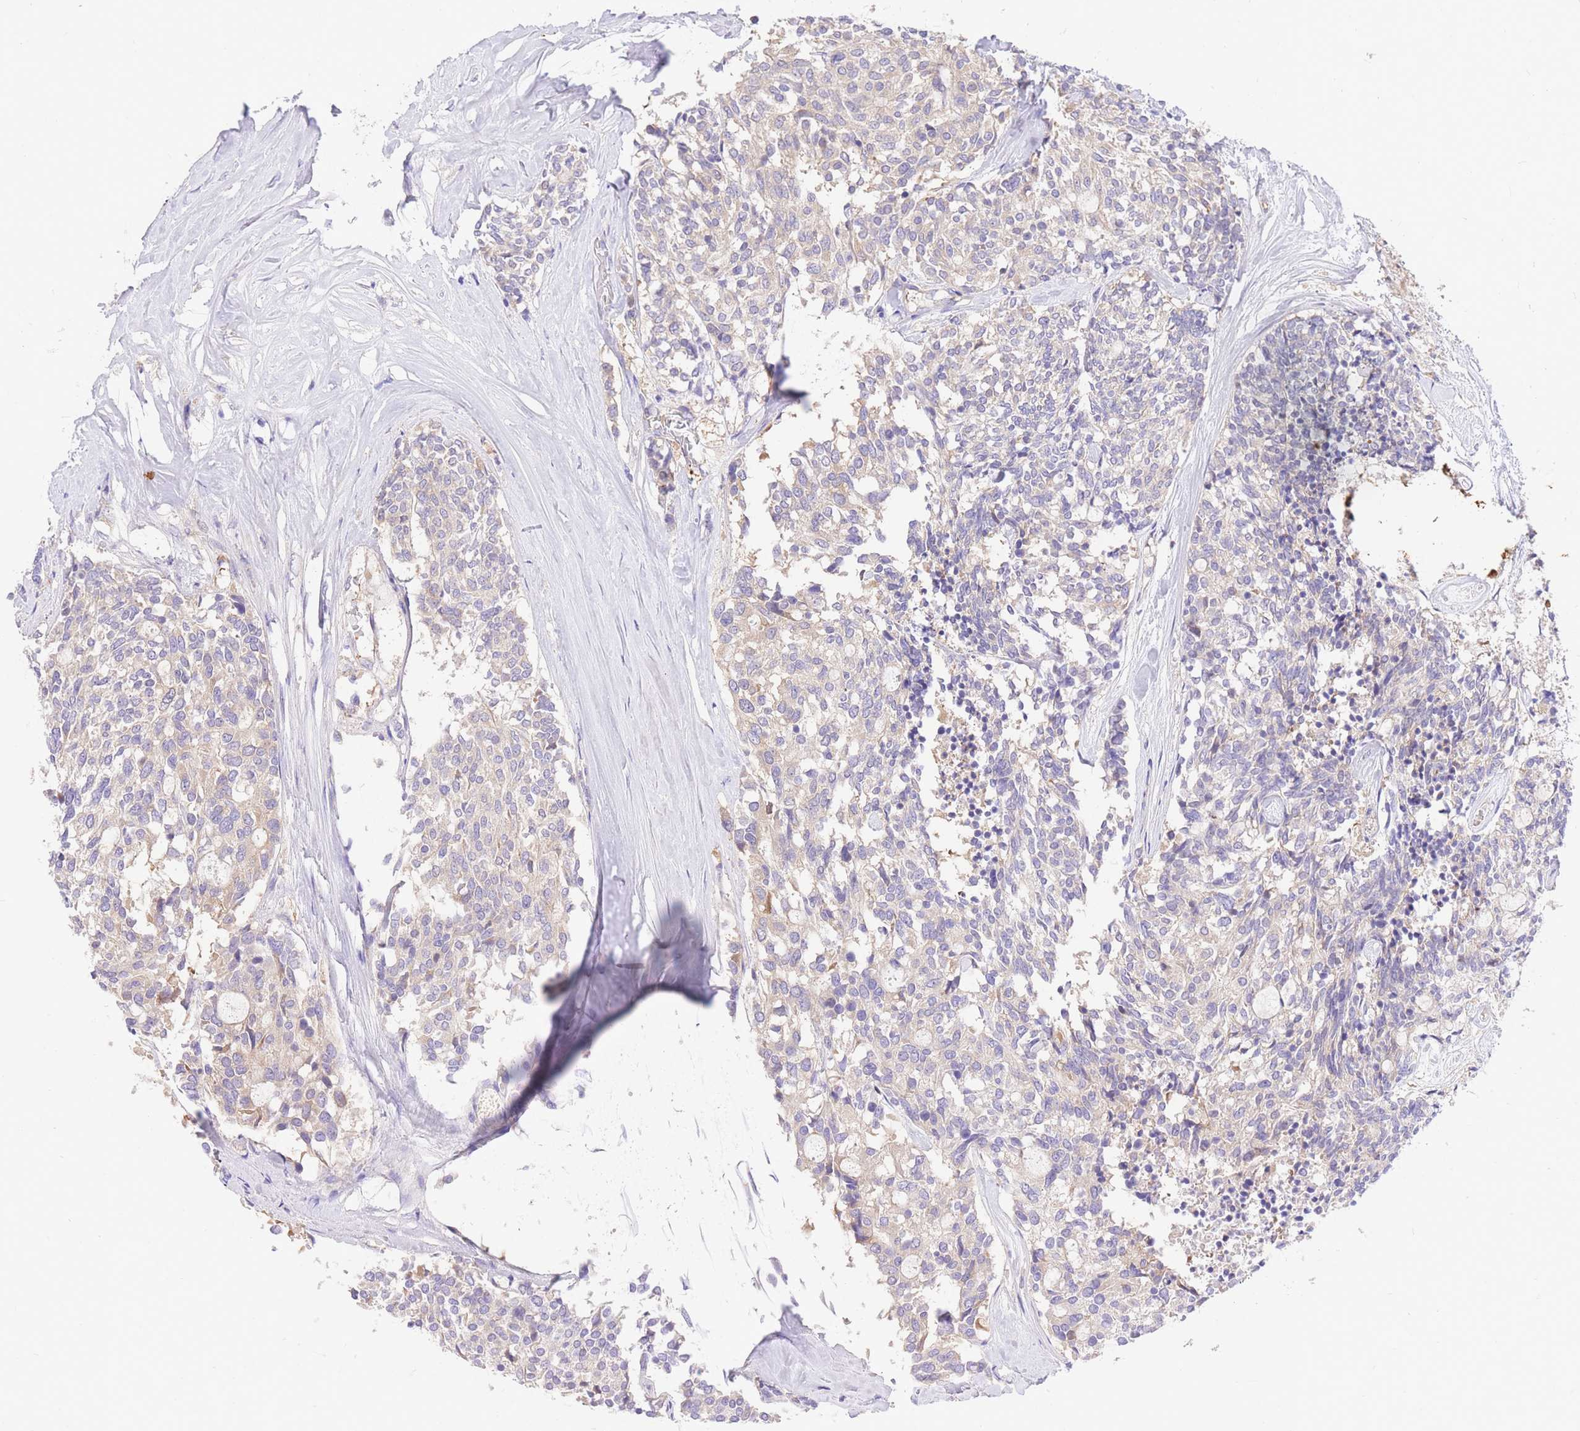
{"staining": {"intensity": "negative", "quantity": "none", "location": "none"}, "tissue": "carcinoid", "cell_type": "Tumor cells", "image_type": "cancer", "snomed": [{"axis": "morphology", "description": "Carcinoid, malignant, NOS"}, {"axis": "topography", "description": "Pancreas"}], "caption": "There is no significant expression in tumor cells of malignant carcinoid.", "gene": "LIPH", "patient": {"sex": "female", "age": 54}}